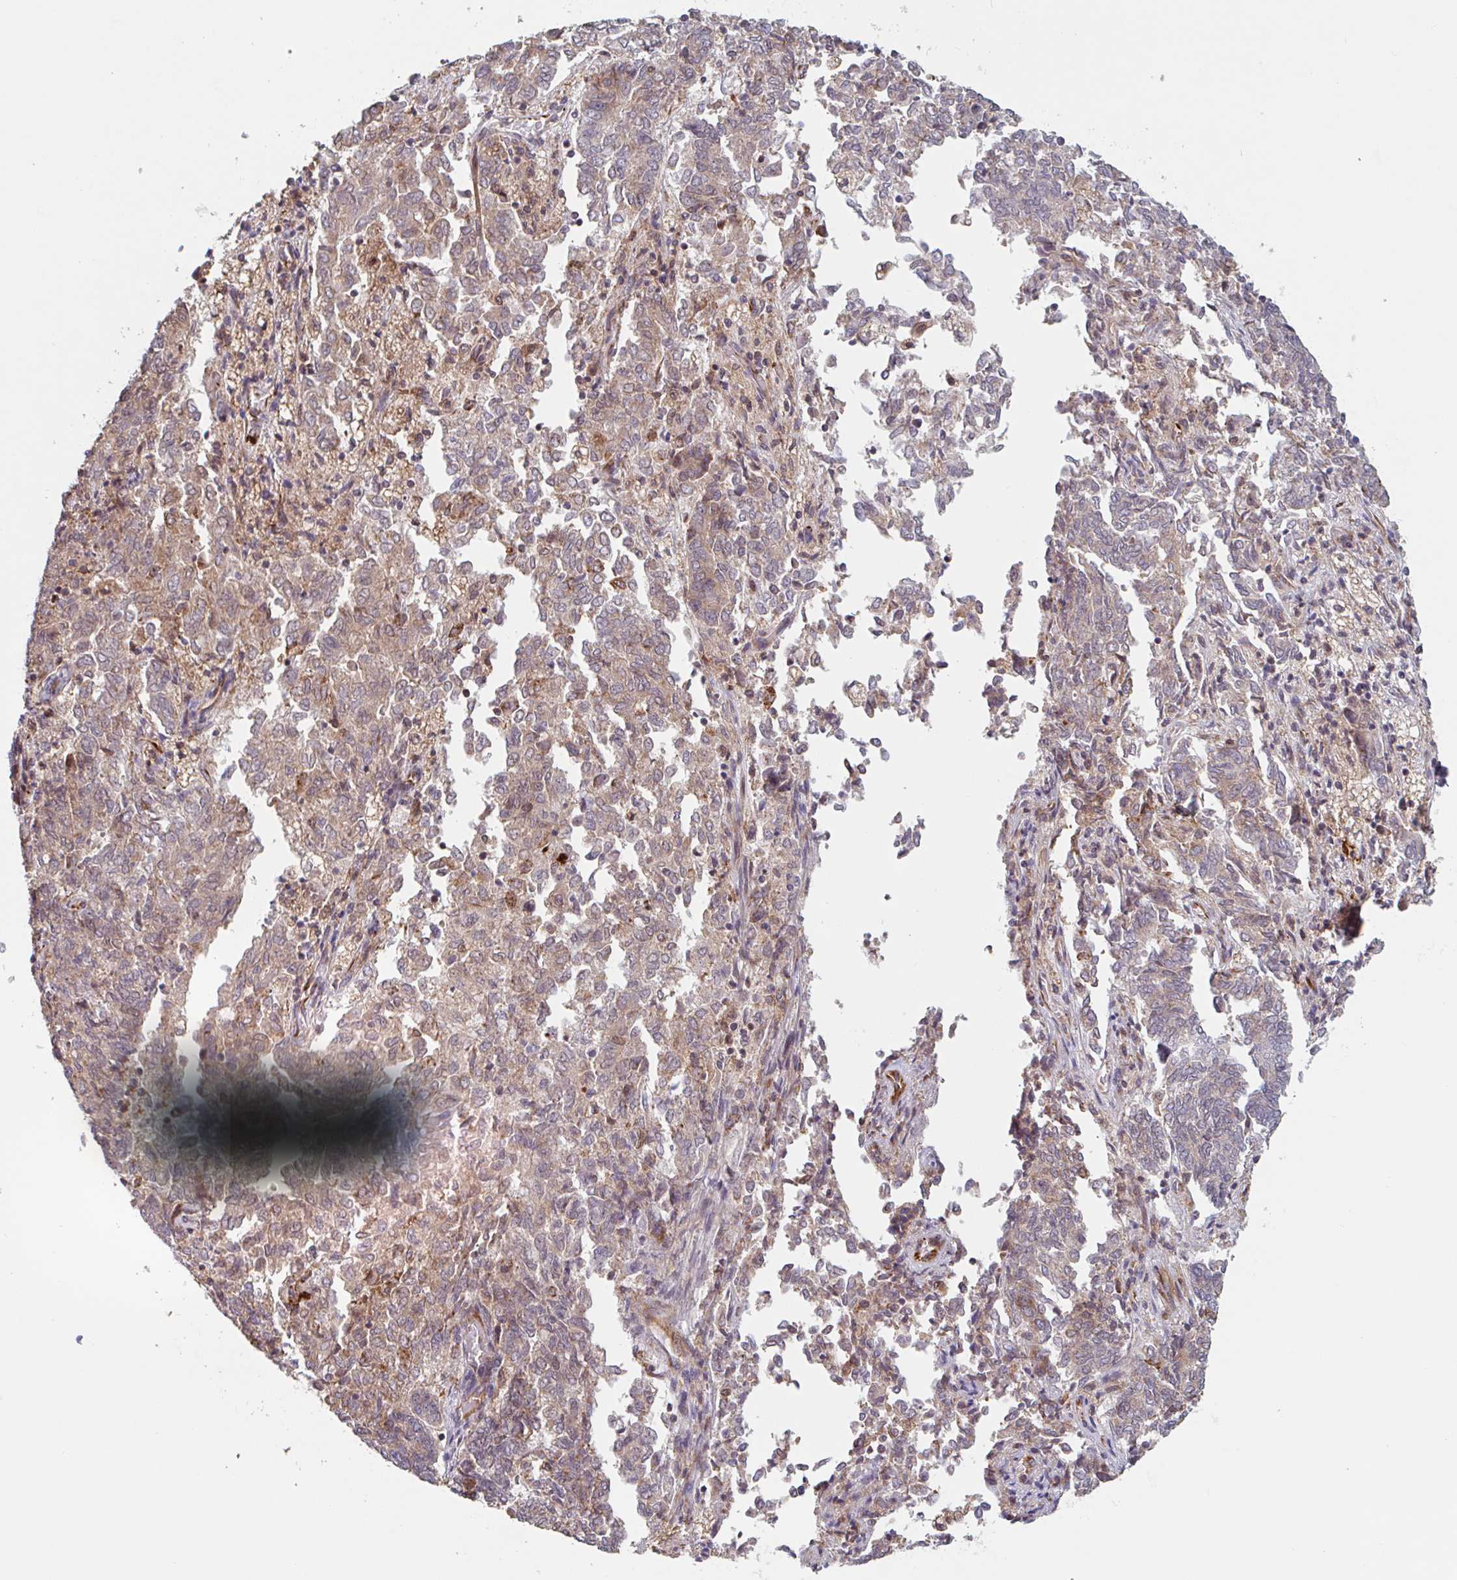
{"staining": {"intensity": "moderate", "quantity": "25%-75%", "location": "cytoplasmic/membranous,nuclear"}, "tissue": "endometrial cancer", "cell_type": "Tumor cells", "image_type": "cancer", "snomed": [{"axis": "morphology", "description": "Adenocarcinoma, NOS"}, {"axis": "topography", "description": "Endometrium"}], "caption": "Moderate cytoplasmic/membranous and nuclear staining is identified in about 25%-75% of tumor cells in endometrial cancer. The staining was performed using DAB, with brown indicating positive protein expression. Nuclei are stained blue with hematoxylin.", "gene": "NUB1", "patient": {"sex": "female", "age": 80}}